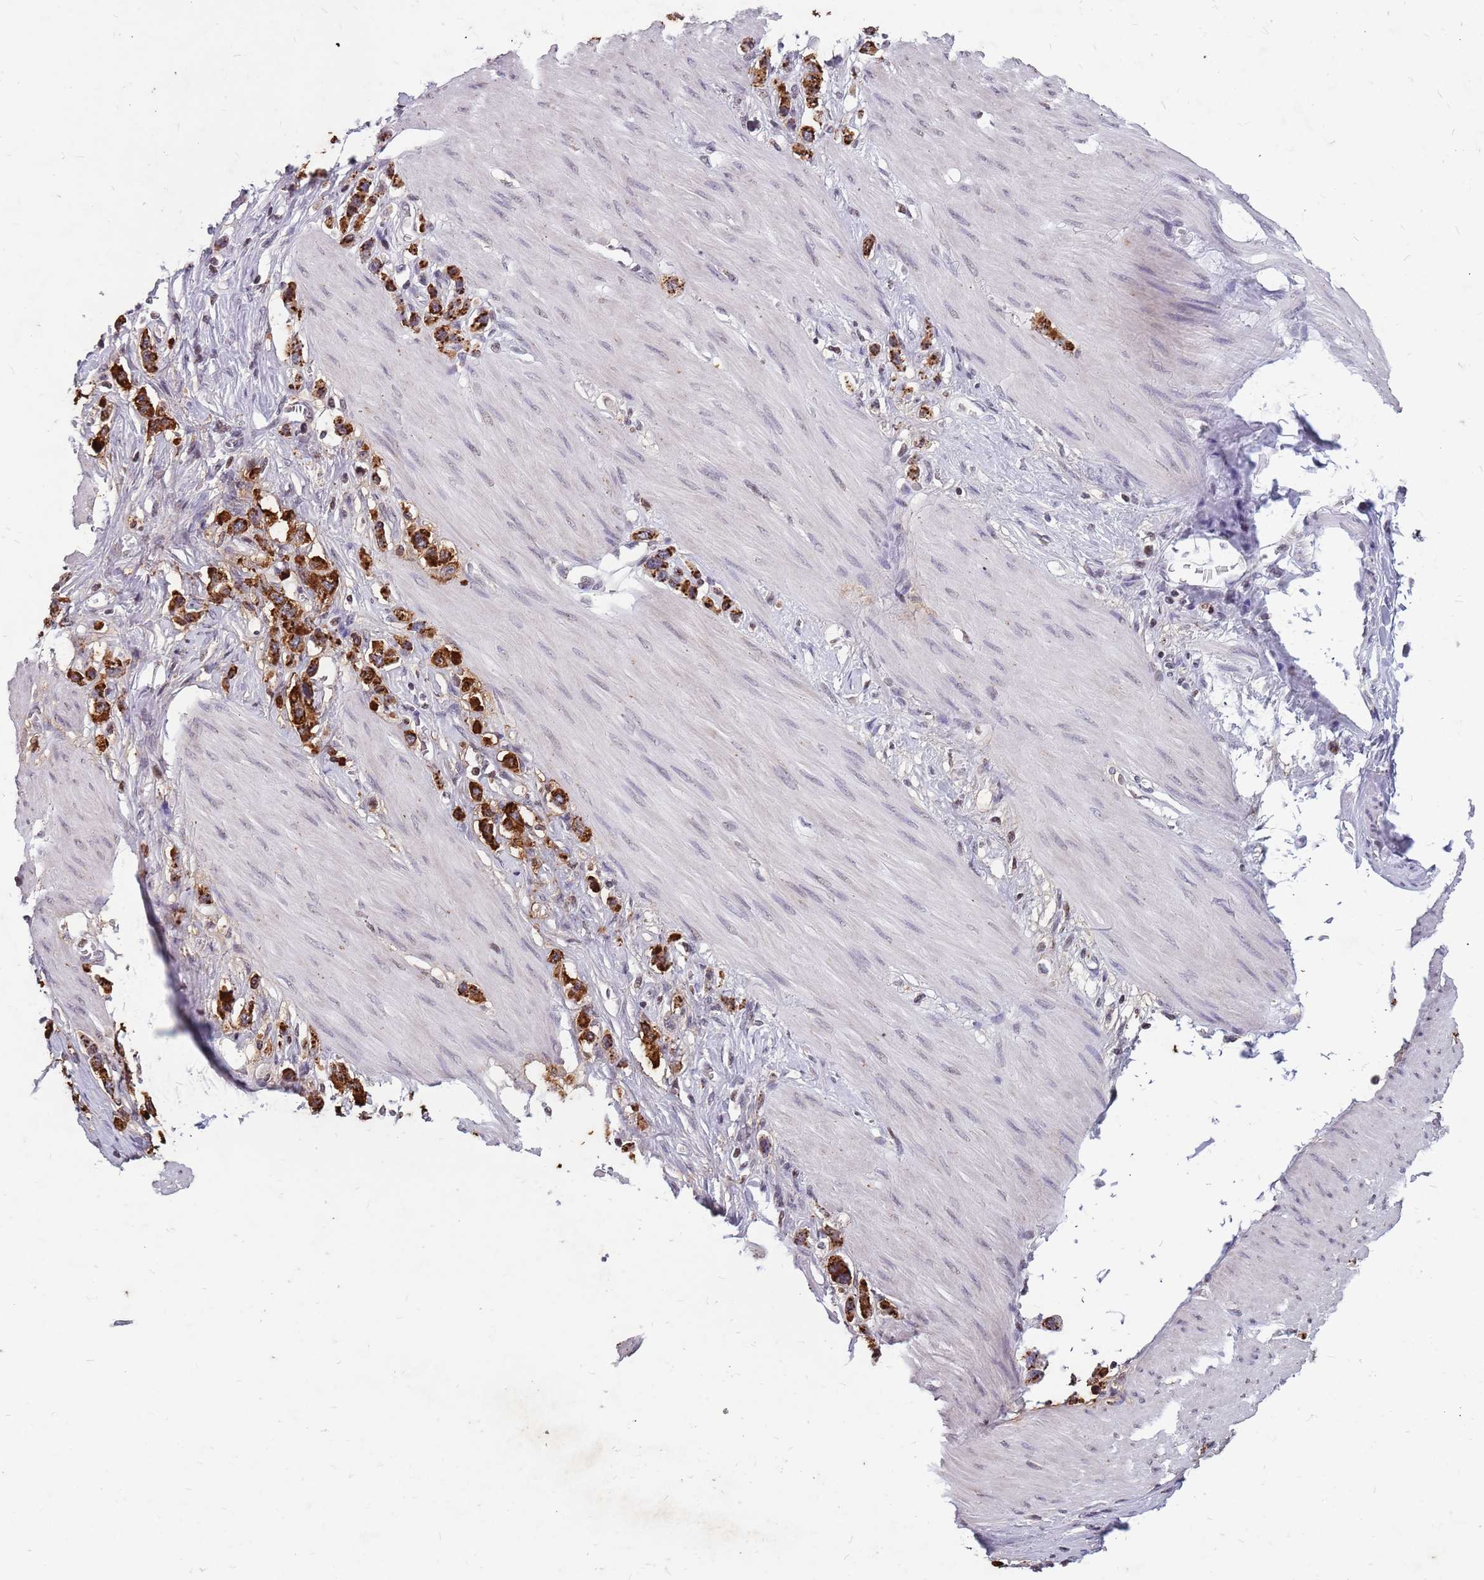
{"staining": {"intensity": "strong", "quantity": "25%-75%", "location": "cytoplasmic/membranous"}, "tissue": "stomach cancer", "cell_type": "Tumor cells", "image_type": "cancer", "snomed": [{"axis": "morphology", "description": "Adenocarcinoma, NOS"}, {"axis": "topography", "description": "Stomach"}], "caption": "A brown stain highlights strong cytoplasmic/membranous positivity of a protein in human stomach adenocarcinoma tumor cells. (Stains: DAB (3,3'-diaminobenzidine) in brown, nuclei in blue, Microscopy: brightfield microscopy at high magnification).", "gene": "NEK6", "patient": {"sex": "female", "age": 65}}